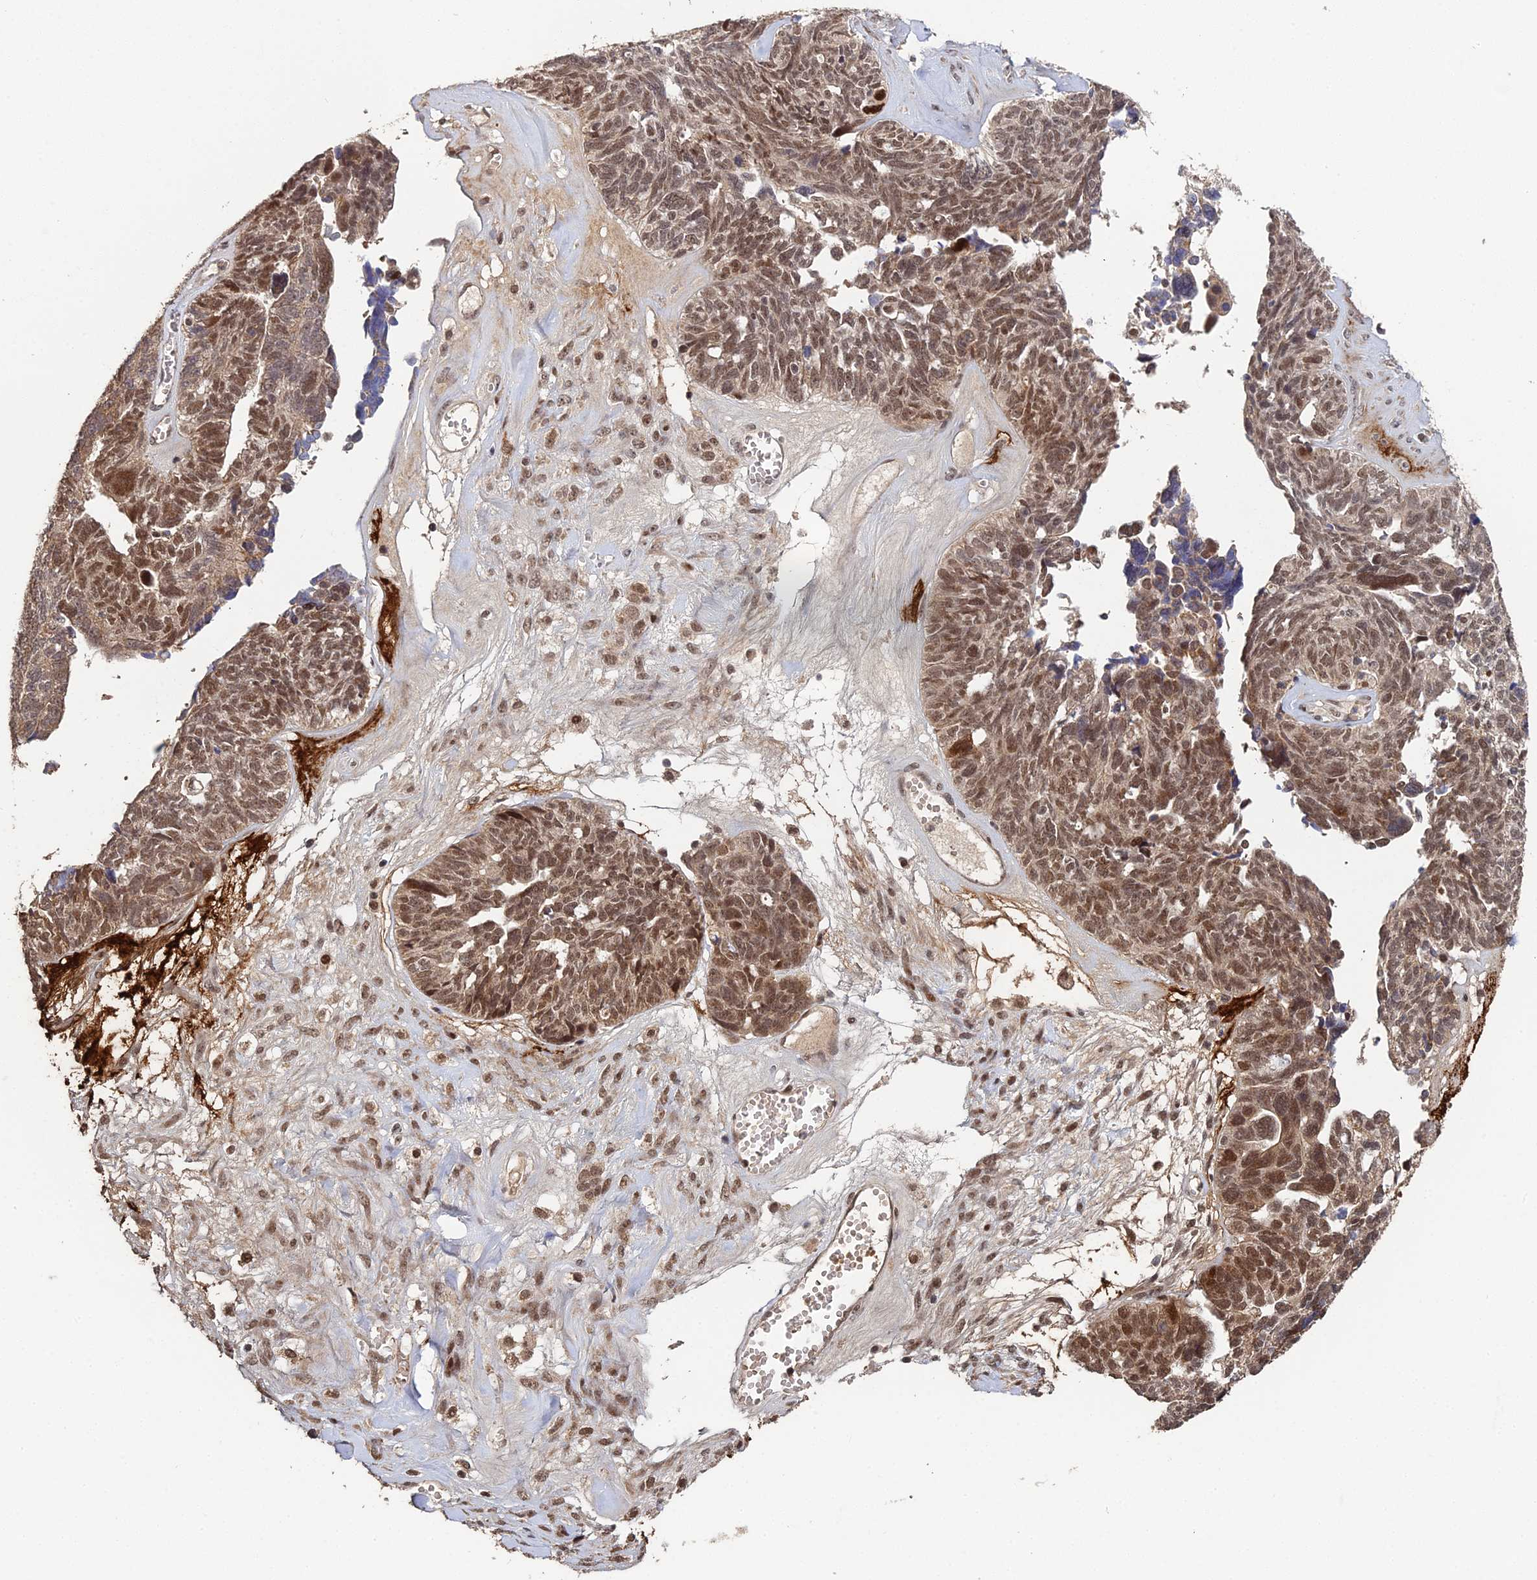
{"staining": {"intensity": "moderate", "quantity": ">75%", "location": "nuclear"}, "tissue": "ovarian cancer", "cell_type": "Tumor cells", "image_type": "cancer", "snomed": [{"axis": "morphology", "description": "Cystadenocarcinoma, serous, NOS"}, {"axis": "topography", "description": "Ovary"}], "caption": "The immunohistochemical stain highlights moderate nuclear expression in tumor cells of ovarian cancer (serous cystadenocarcinoma) tissue.", "gene": "ERCC5", "patient": {"sex": "female", "age": 79}}